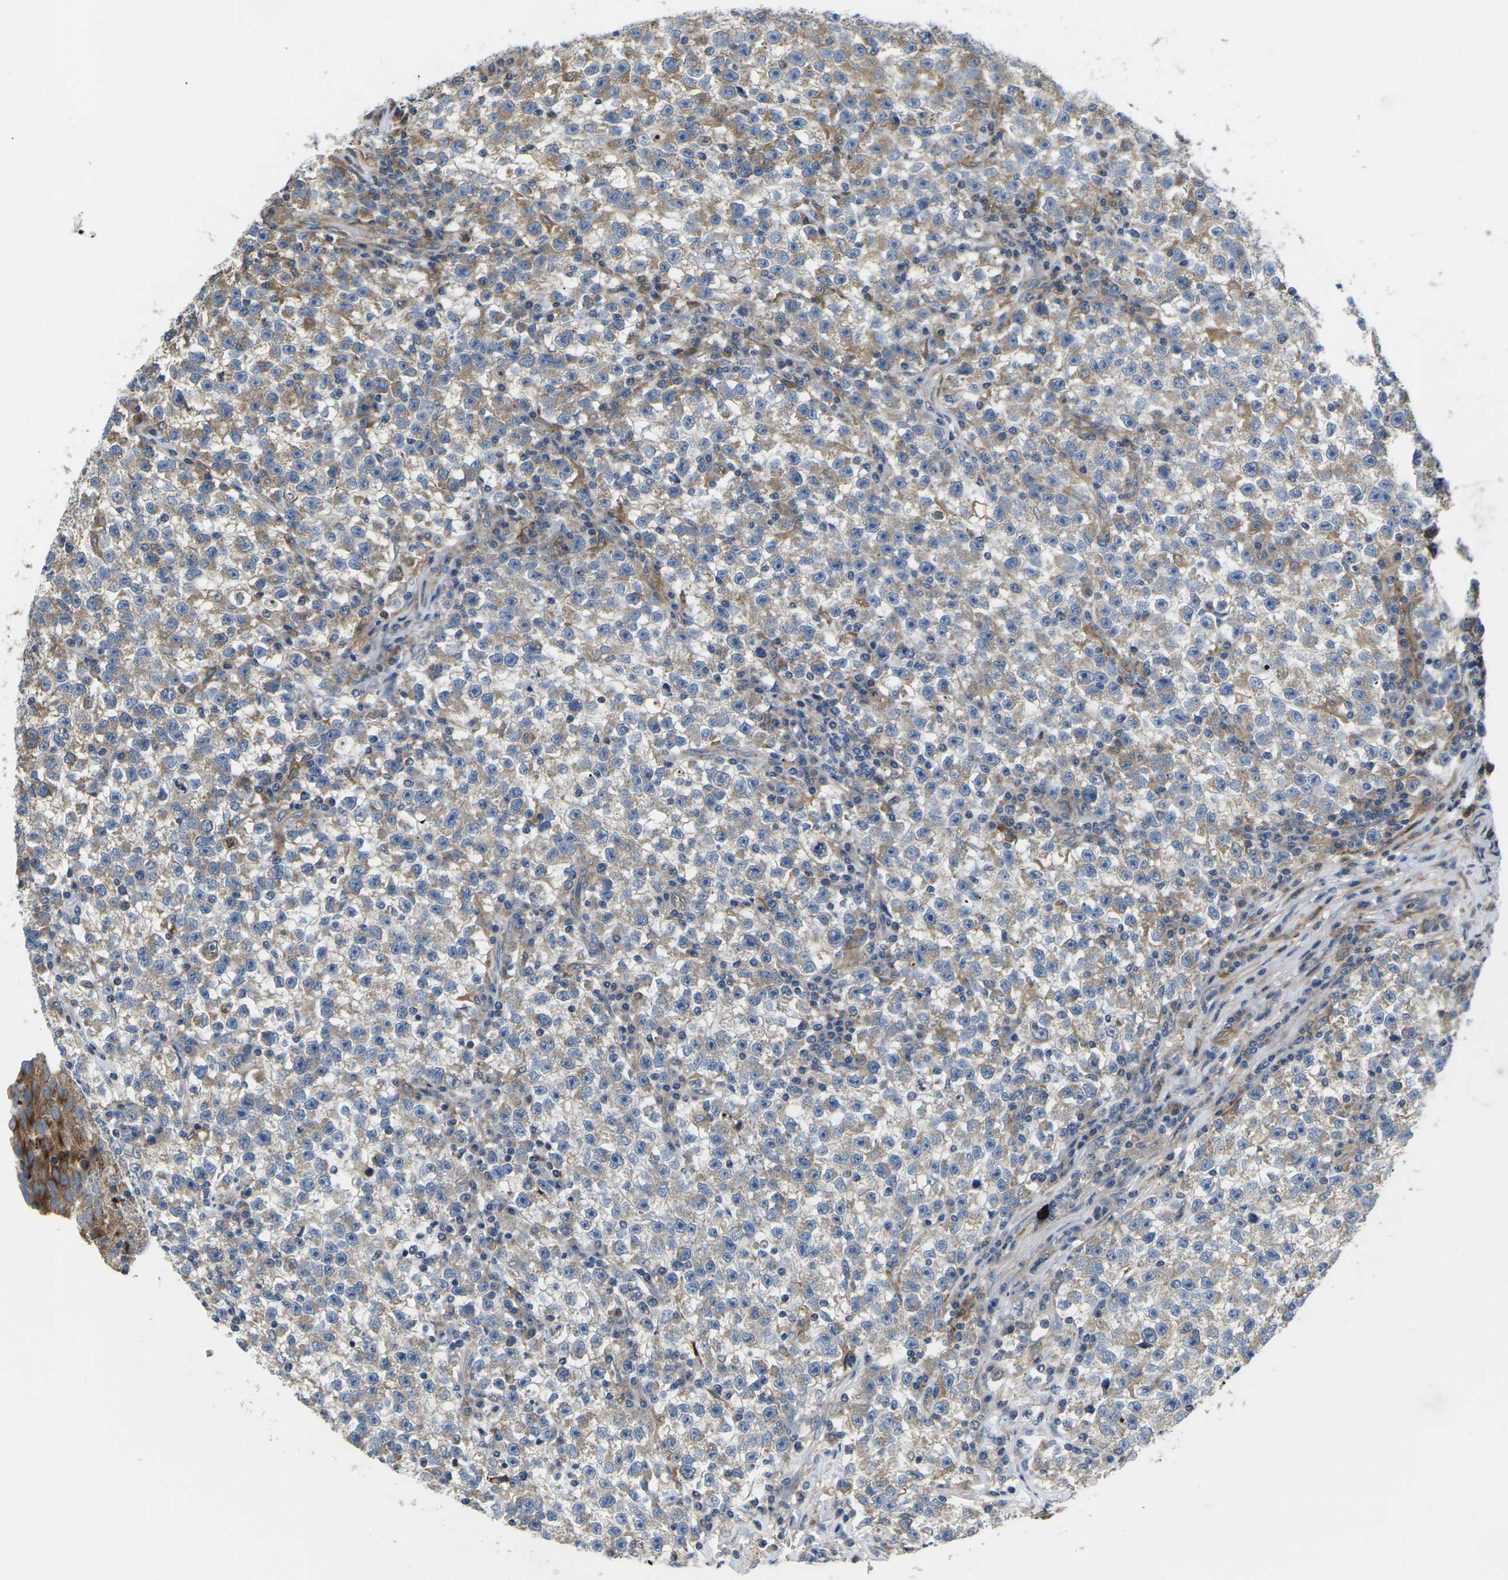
{"staining": {"intensity": "weak", "quantity": ">75%", "location": "cytoplasmic/membranous"}, "tissue": "testis cancer", "cell_type": "Tumor cells", "image_type": "cancer", "snomed": [{"axis": "morphology", "description": "Seminoma, NOS"}, {"axis": "topography", "description": "Testis"}], "caption": "Testis cancer tissue exhibits weak cytoplasmic/membranous positivity in about >75% of tumor cells", "gene": "TMEFF2", "patient": {"sex": "male", "age": 22}}